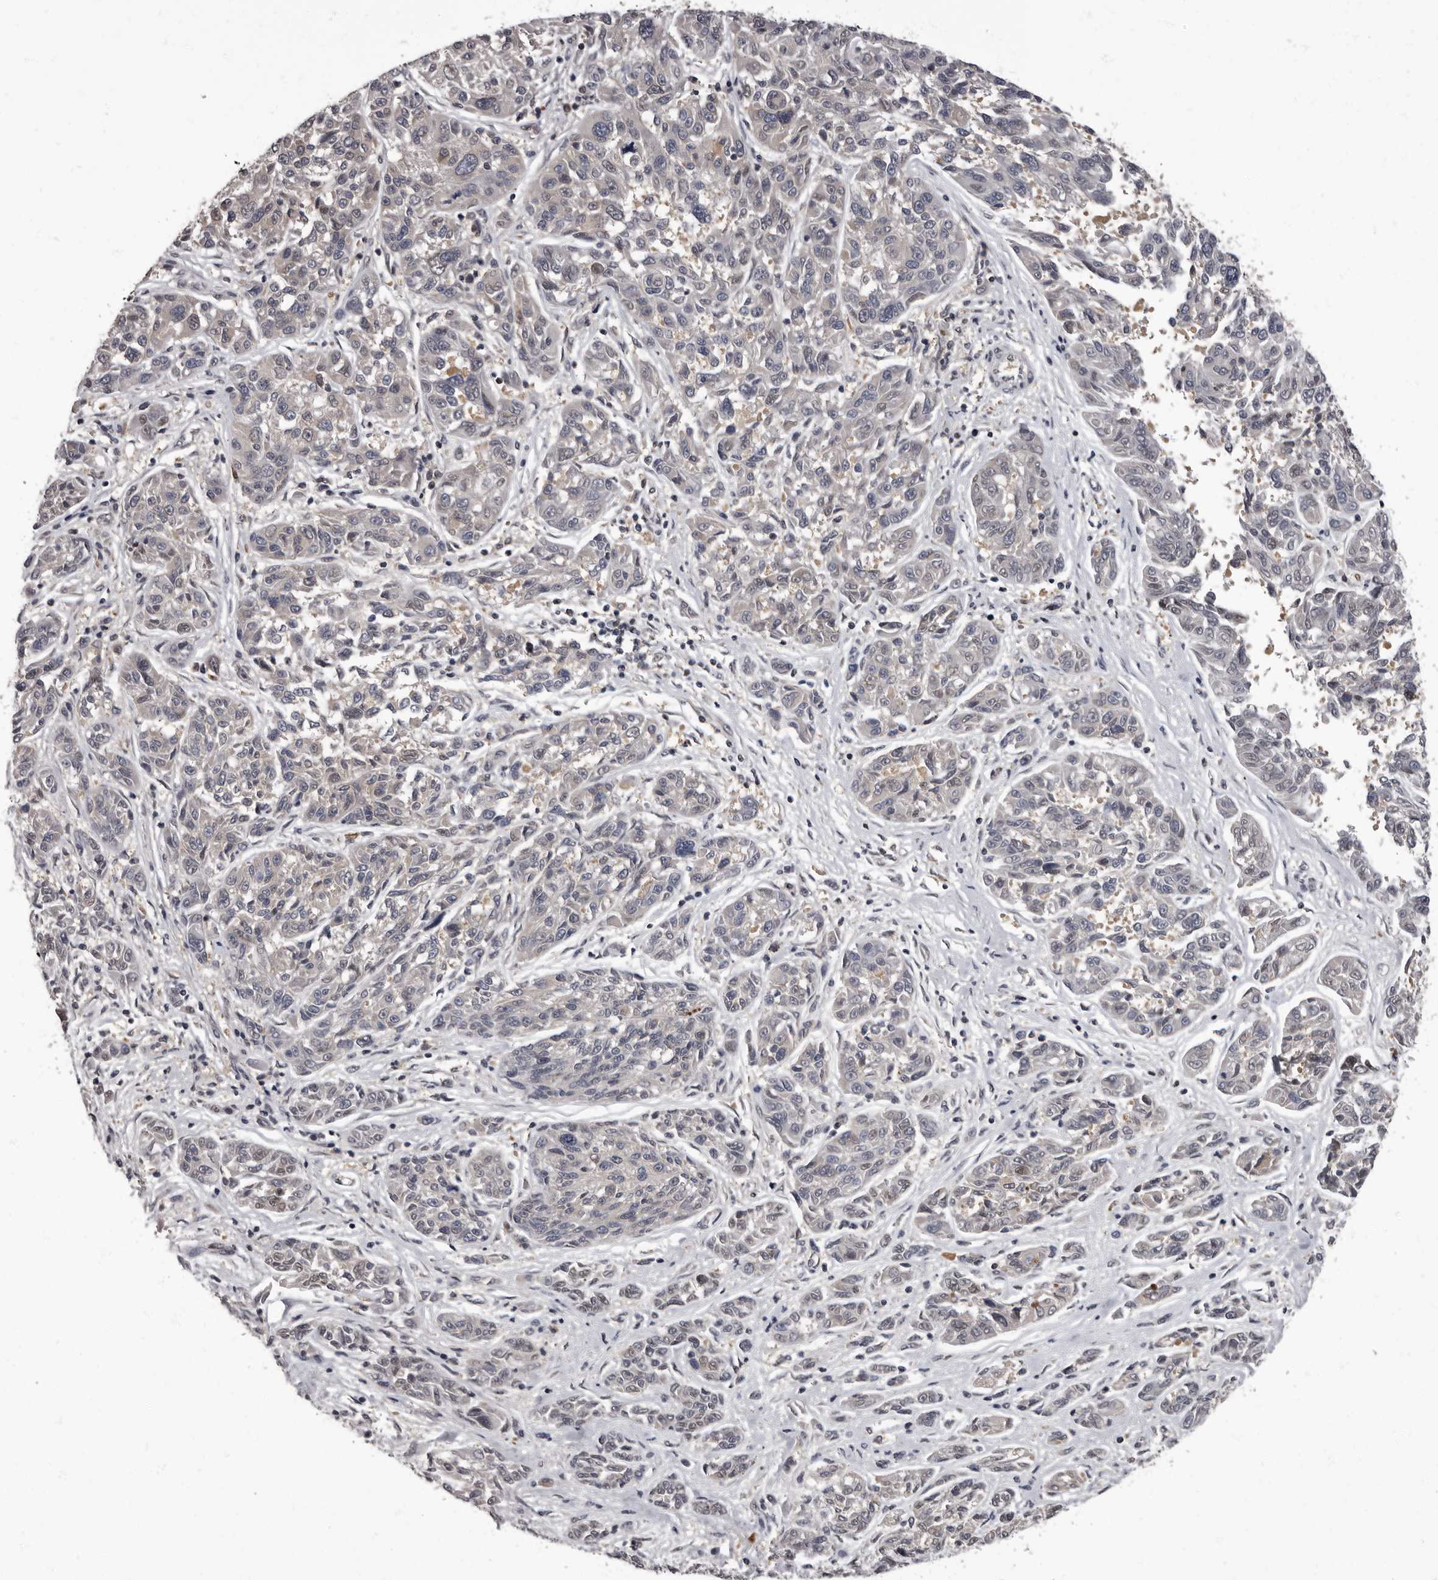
{"staining": {"intensity": "negative", "quantity": "none", "location": "none"}, "tissue": "melanoma", "cell_type": "Tumor cells", "image_type": "cancer", "snomed": [{"axis": "morphology", "description": "Malignant melanoma, NOS"}, {"axis": "topography", "description": "Skin"}], "caption": "DAB immunohistochemical staining of human malignant melanoma exhibits no significant positivity in tumor cells. (IHC, brightfield microscopy, high magnification).", "gene": "C1orf50", "patient": {"sex": "male", "age": 53}}